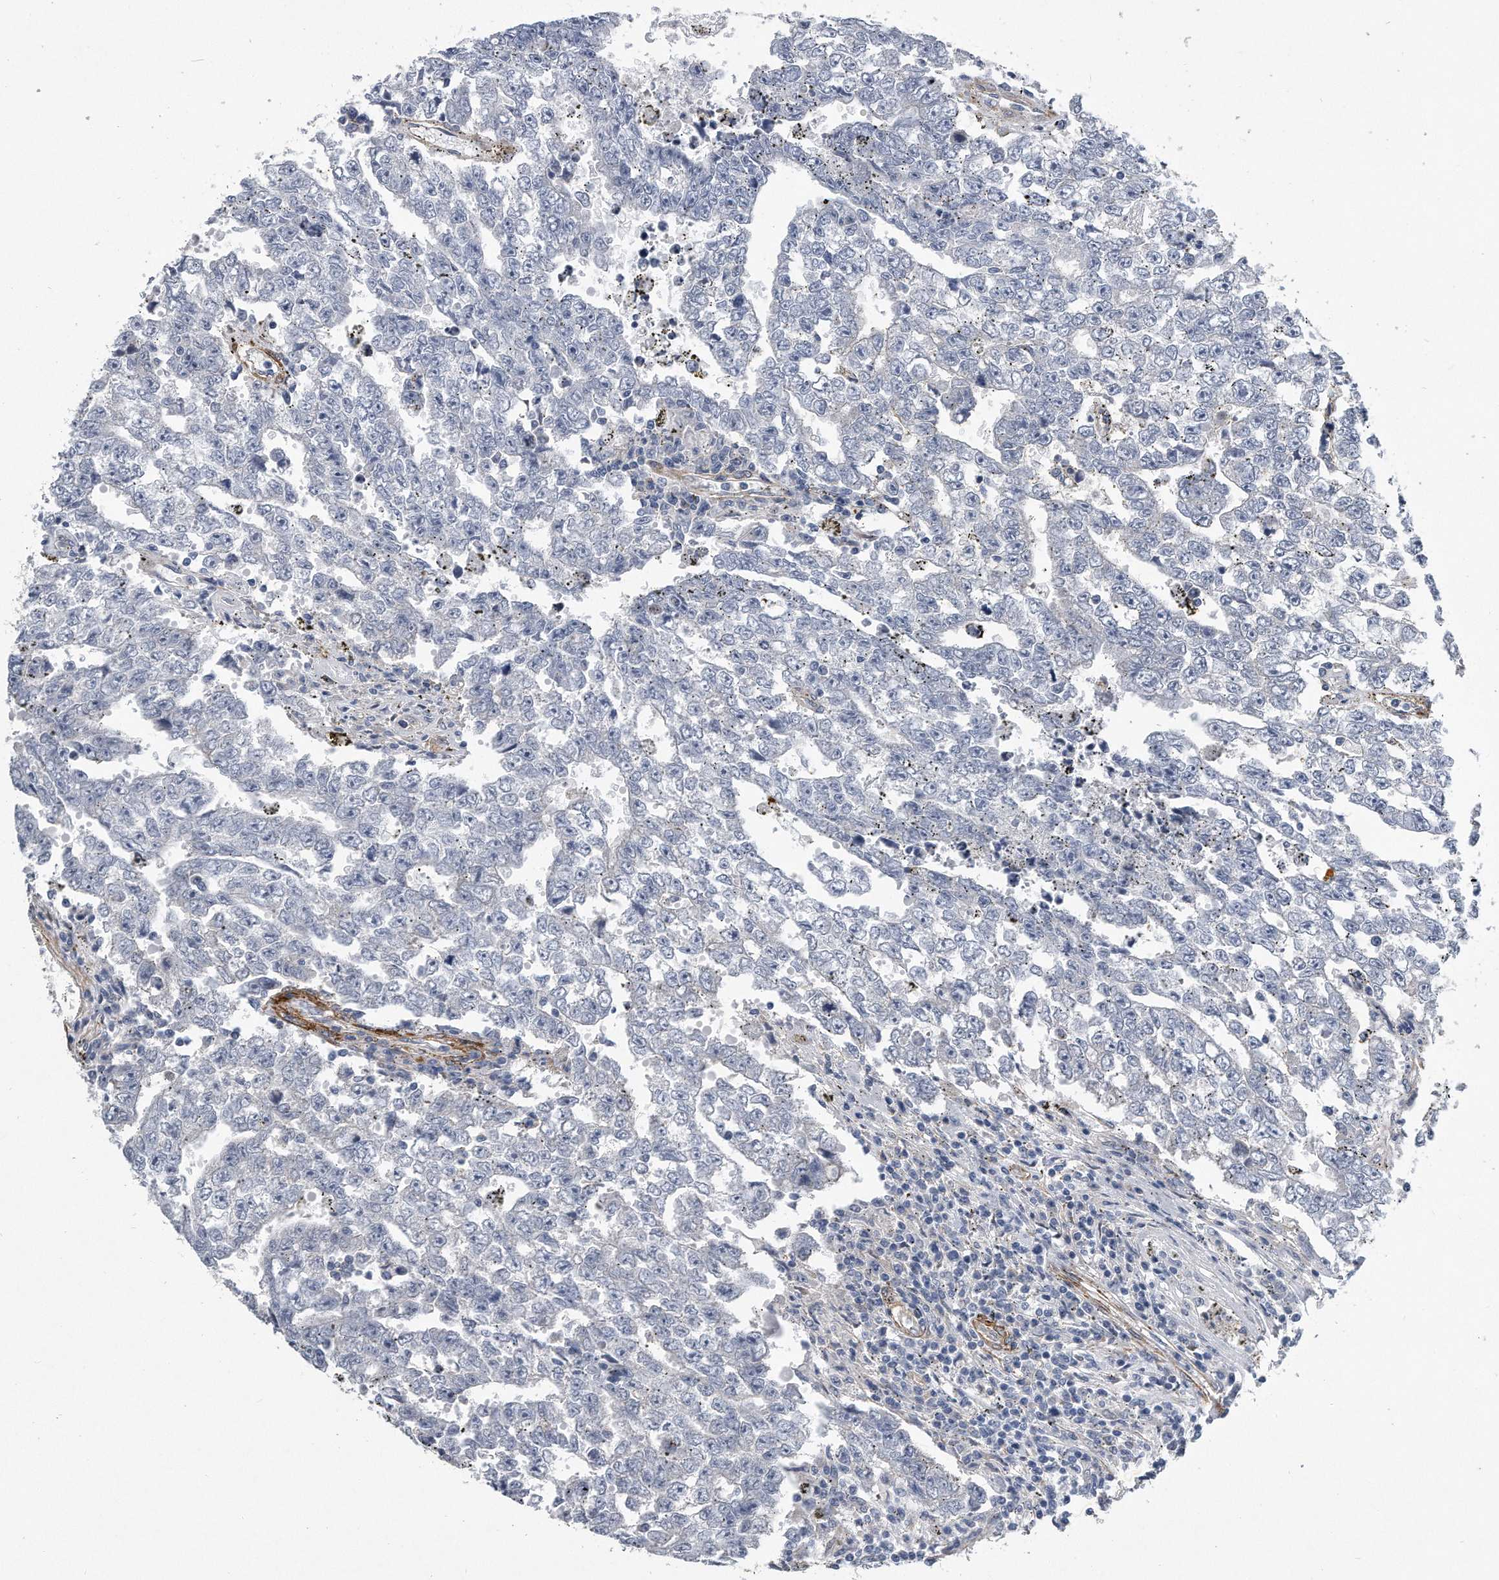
{"staining": {"intensity": "weak", "quantity": "<25%", "location": "cytoplasmic/membranous"}, "tissue": "testis cancer", "cell_type": "Tumor cells", "image_type": "cancer", "snomed": [{"axis": "morphology", "description": "Carcinoma, Embryonal, NOS"}, {"axis": "topography", "description": "Testis"}], "caption": "There is no significant staining in tumor cells of embryonal carcinoma (testis). (DAB IHC with hematoxylin counter stain).", "gene": "EIF2B4", "patient": {"sex": "male", "age": 25}}